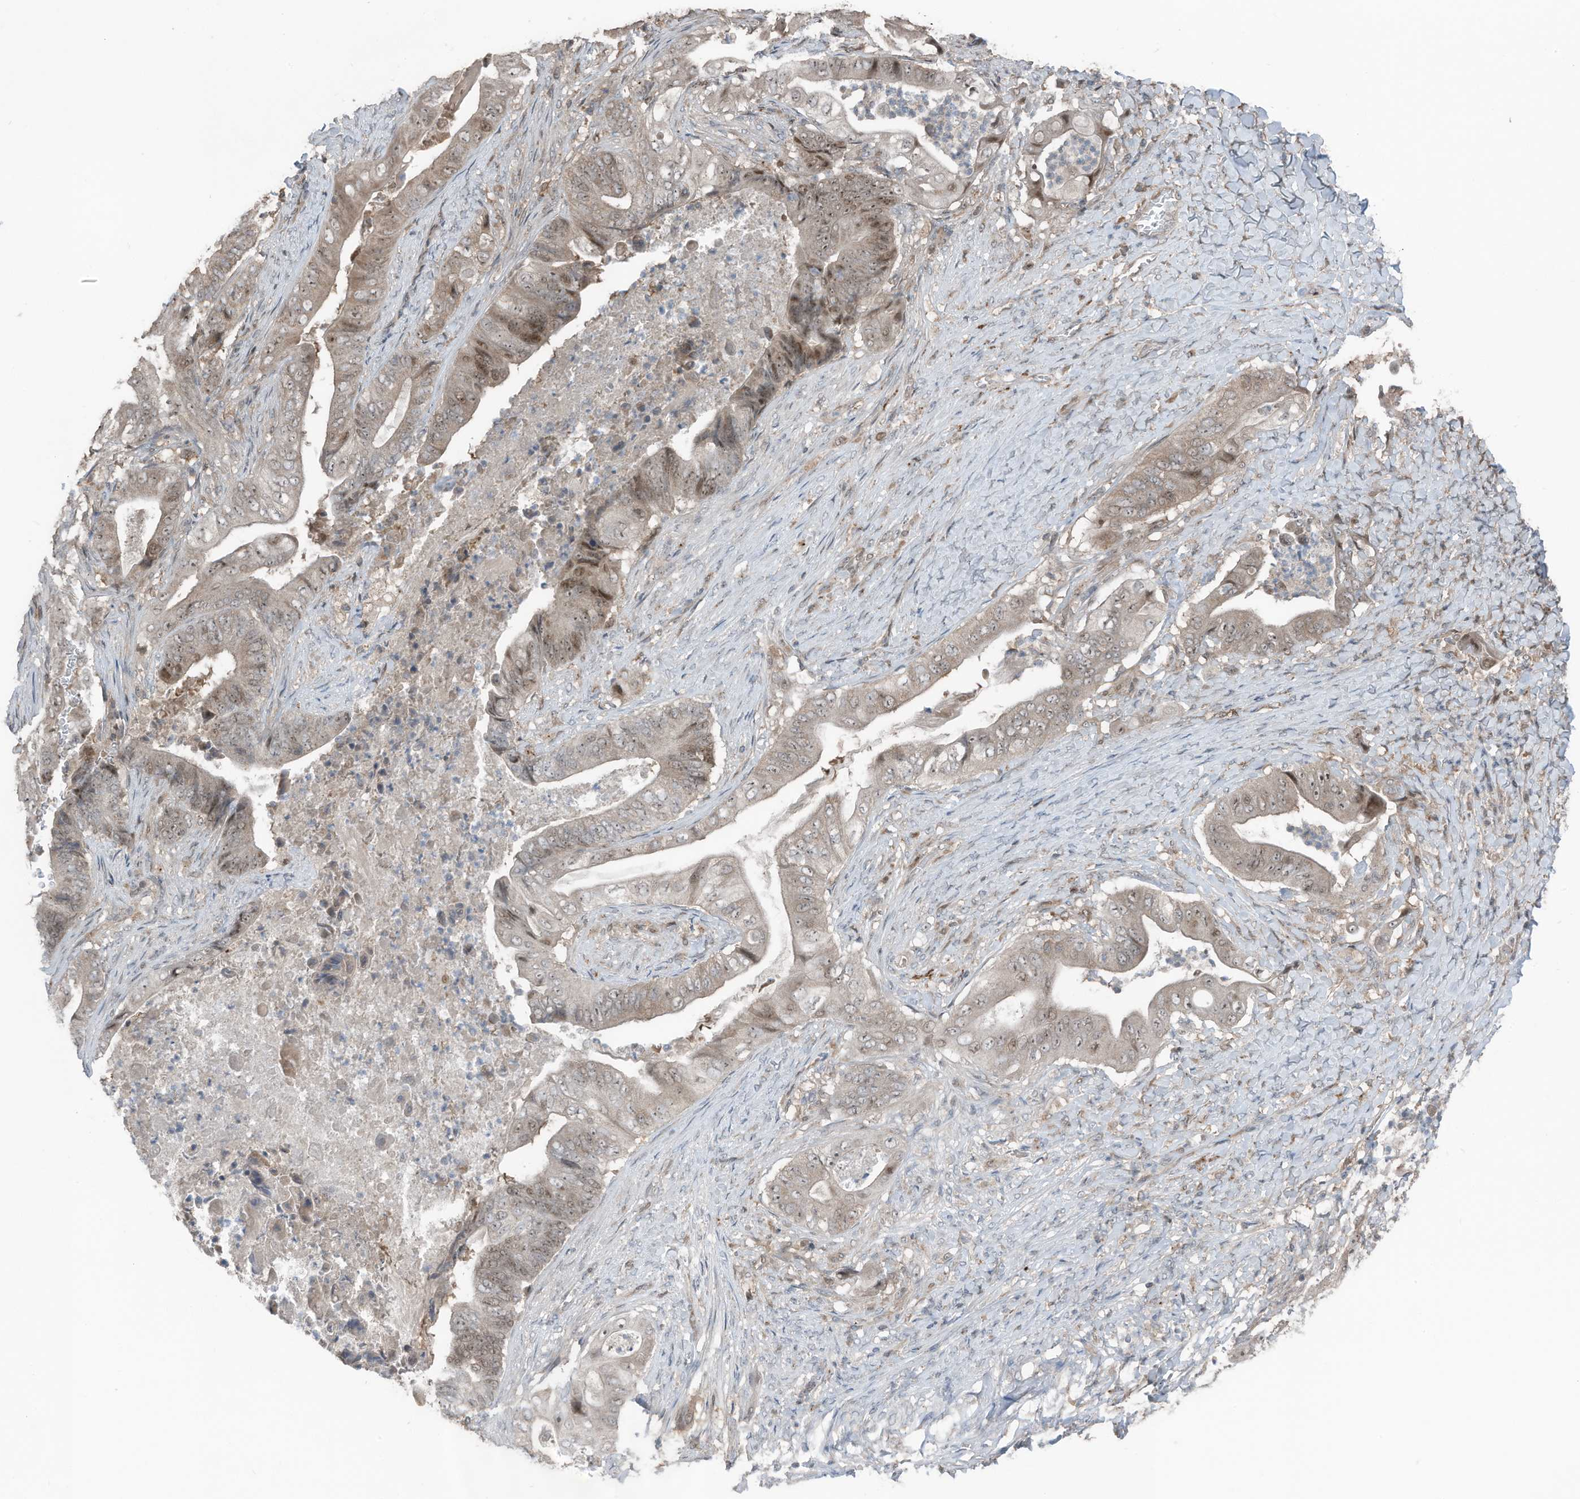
{"staining": {"intensity": "weak", "quantity": ">75%", "location": "cytoplasmic/membranous,nuclear"}, "tissue": "stomach cancer", "cell_type": "Tumor cells", "image_type": "cancer", "snomed": [{"axis": "morphology", "description": "Adenocarcinoma, NOS"}, {"axis": "topography", "description": "Stomach"}], "caption": "Brown immunohistochemical staining in stomach cancer shows weak cytoplasmic/membranous and nuclear expression in approximately >75% of tumor cells.", "gene": "TXNDC9", "patient": {"sex": "female", "age": 73}}